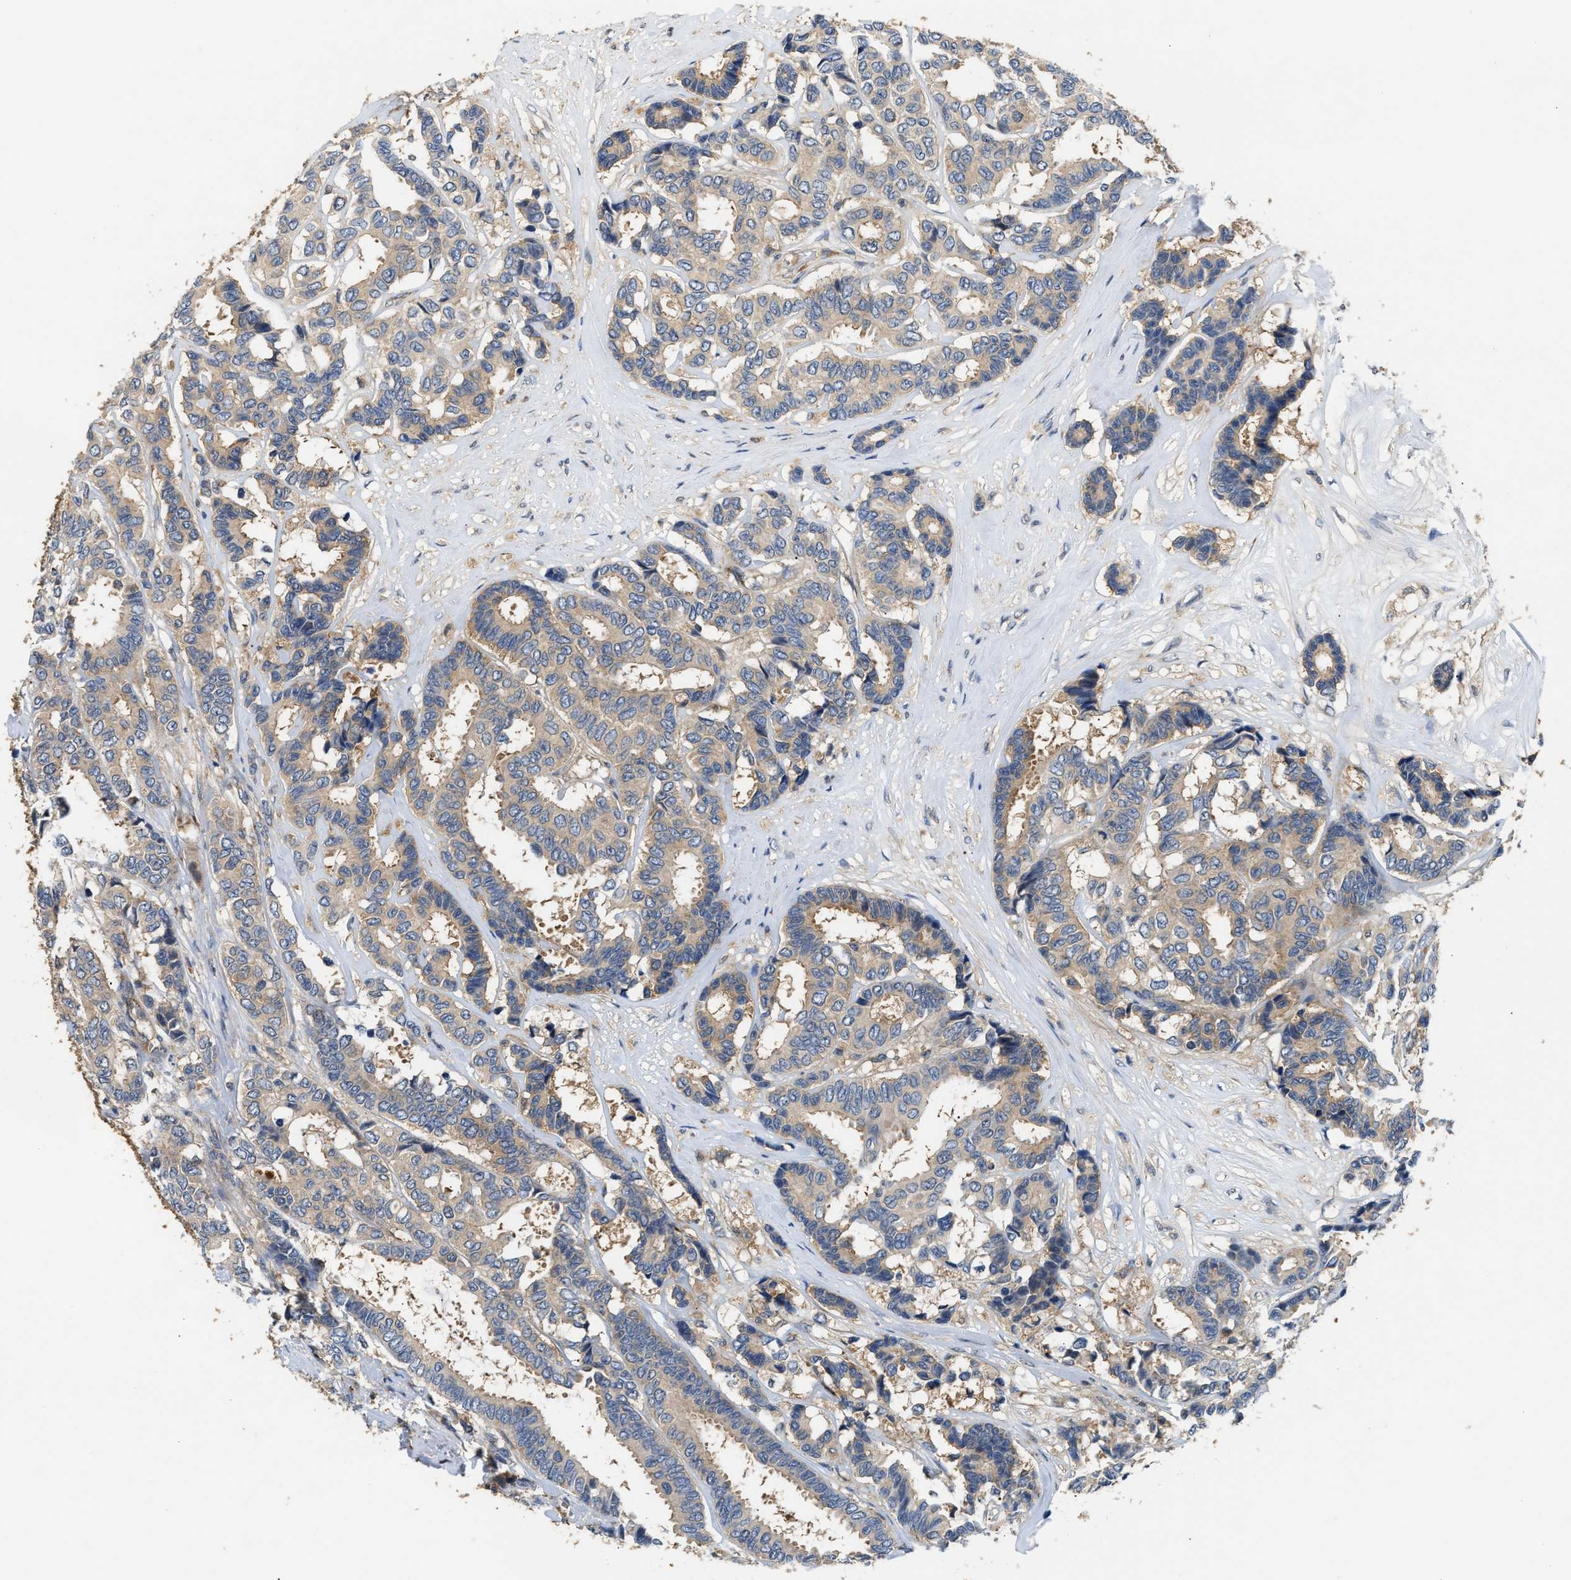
{"staining": {"intensity": "weak", "quantity": ">75%", "location": "cytoplasmic/membranous"}, "tissue": "breast cancer", "cell_type": "Tumor cells", "image_type": "cancer", "snomed": [{"axis": "morphology", "description": "Duct carcinoma"}, {"axis": "topography", "description": "Breast"}], "caption": "Immunohistochemistry (IHC) staining of intraductal carcinoma (breast), which displays low levels of weak cytoplasmic/membranous positivity in approximately >75% of tumor cells indicating weak cytoplasmic/membranous protein positivity. The staining was performed using DAB (brown) for protein detection and nuclei were counterstained in hematoxylin (blue).", "gene": "CHUK", "patient": {"sex": "female", "age": 87}}